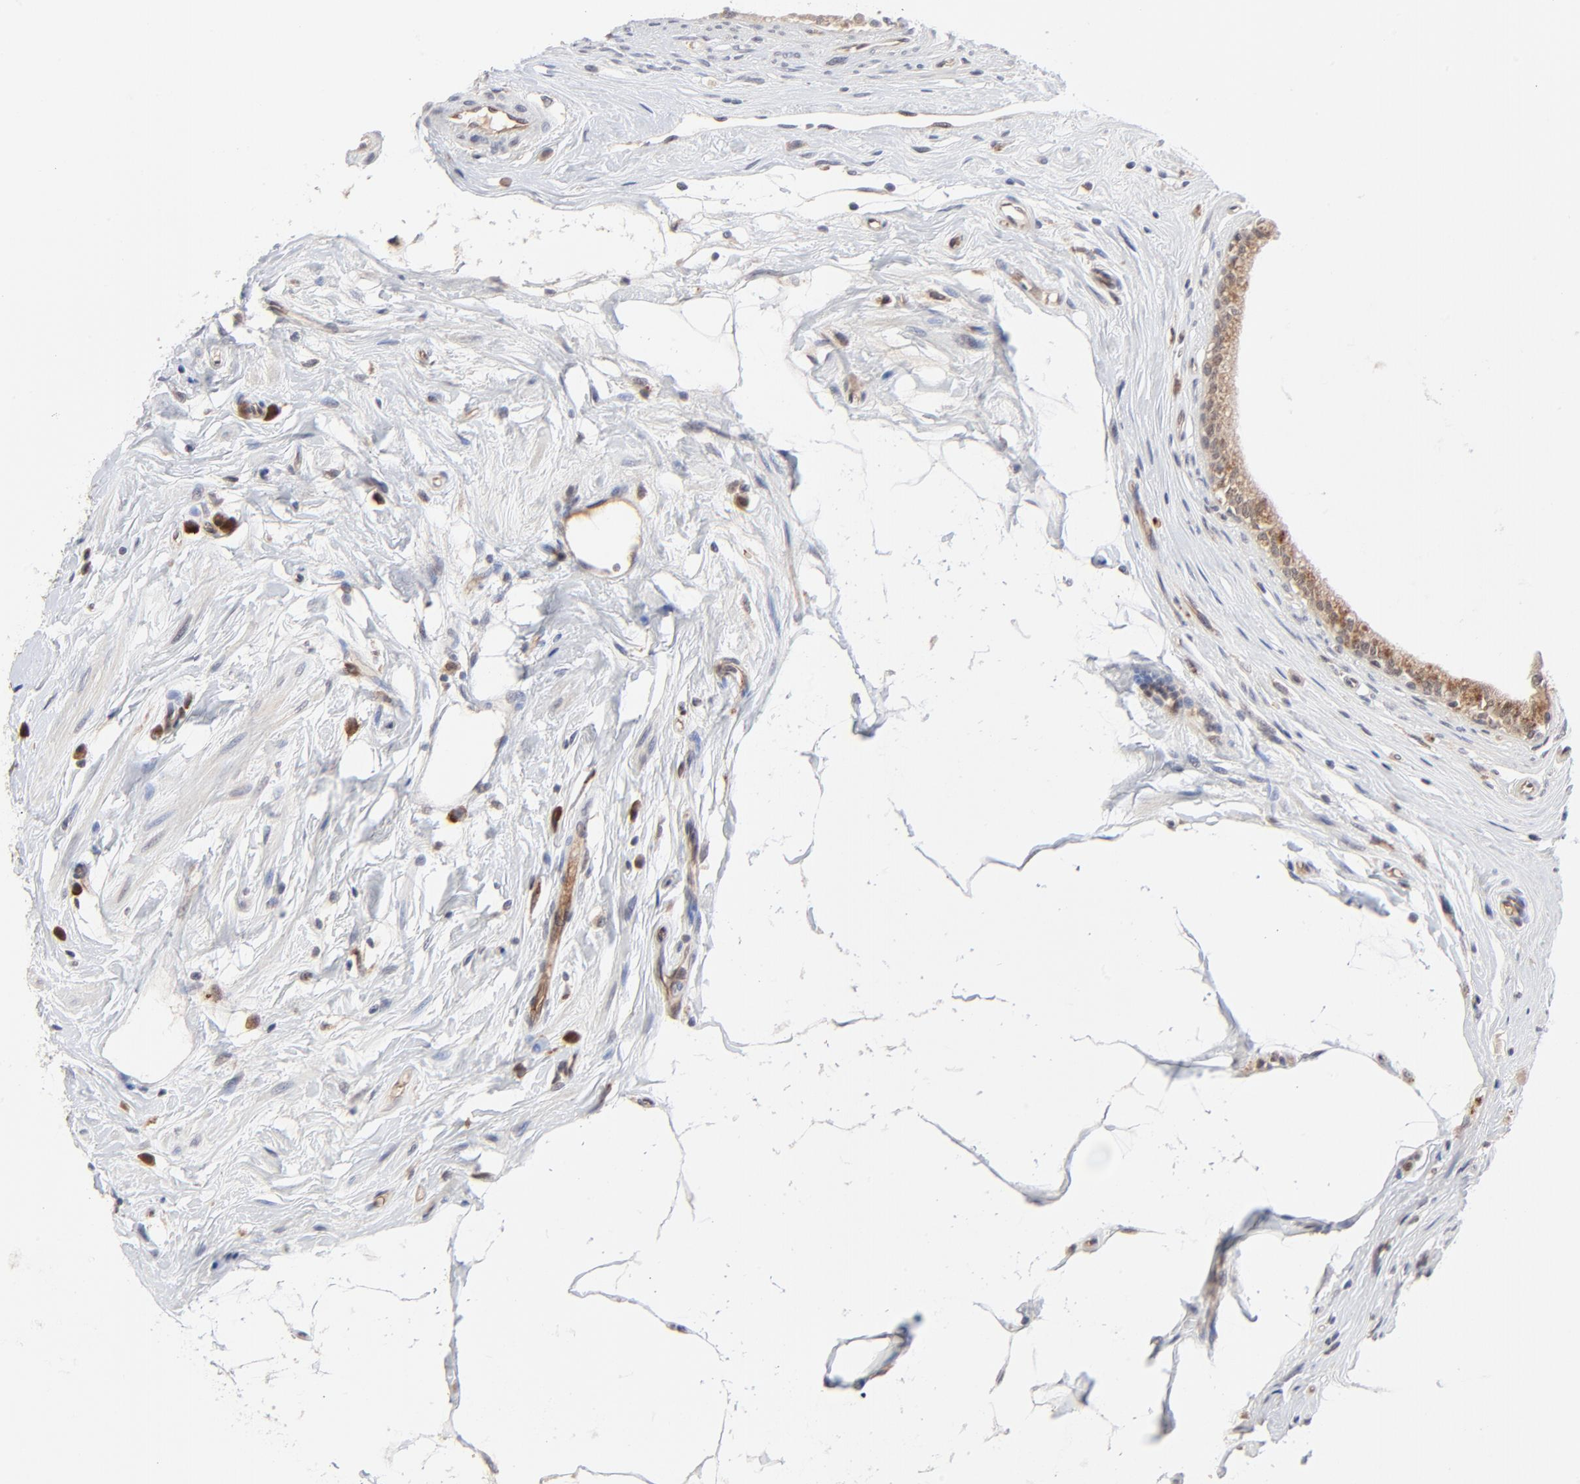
{"staining": {"intensity": "weak", "quantity": "25%-75%", "location": "cytoplasmic/membranous"}, "tissue": "epididymis", "cell_type": "Glandular cells", "image_type": "normal", "snomed": [{"axis": "morphology", "description": "Normal tissue, NOS"}, {"axis": "morphology", "description": "Inflammation, NOS"}, {"axis": "topography", "description": "Epididymis"}], "caption": "This image demonstrates unremarkable epididymis stained with immunohistochemistry (IHC) to label a protein in brown. The cytoplasmic/membranous of glandular cells show weak positivity for the protein. Nuclei are counter-stained blue.", "gene": "CASP10", "patient": {"sex": "male", "age": 84}}